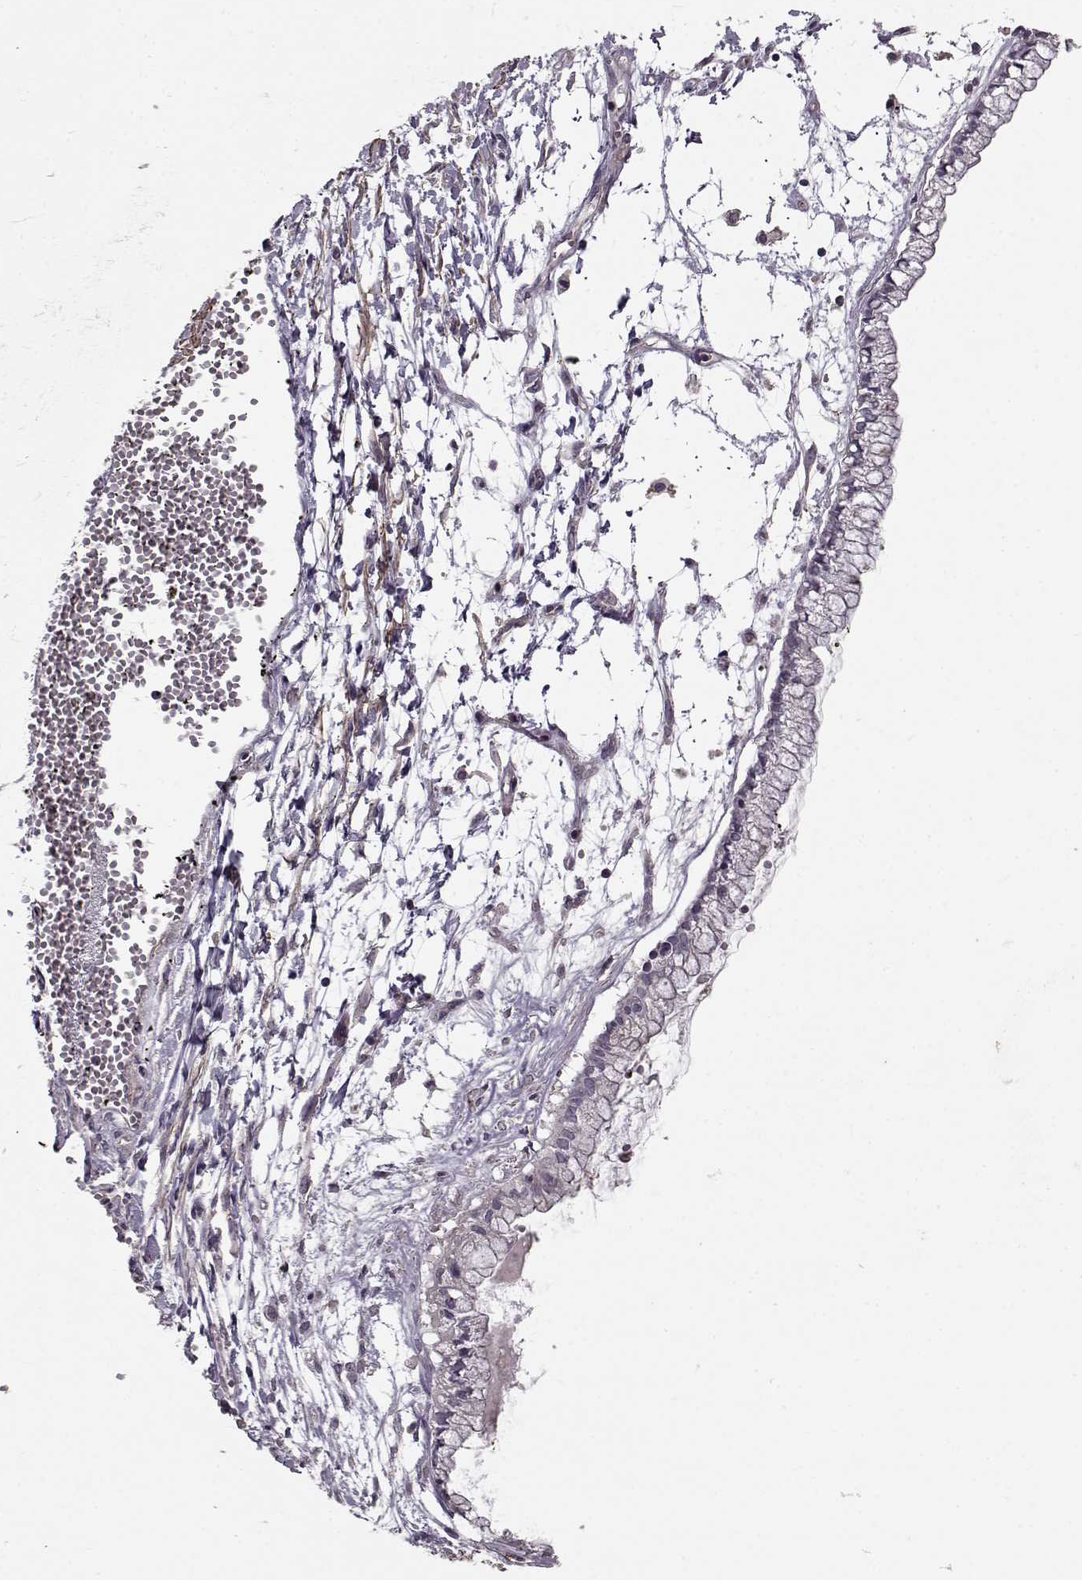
{"staining": {"intensity": "negative", "quantity": "none", "location": "none"}, "tissue": "ovarian cancer", "cell_type": "Tumor cells", "image_type": "cancer", "snomed": [{"axis": "morphology", "description": "Cystadenocarcinoma, mucinous, NOS"}, {"axis": "topography", "description": "Ovary"}], "caption": "Immunohistochemistry image of neoplastic tissue: human mucinous cystadenocarcinoma (ovarian) stained with DAB (3,3'-diaminobenzidine) reveals no significant protein expression in tumor cells. (DAB IHC, high magnification).", "gene": "SLAIN2", "patient": {"sex": "female", "age": 67}}